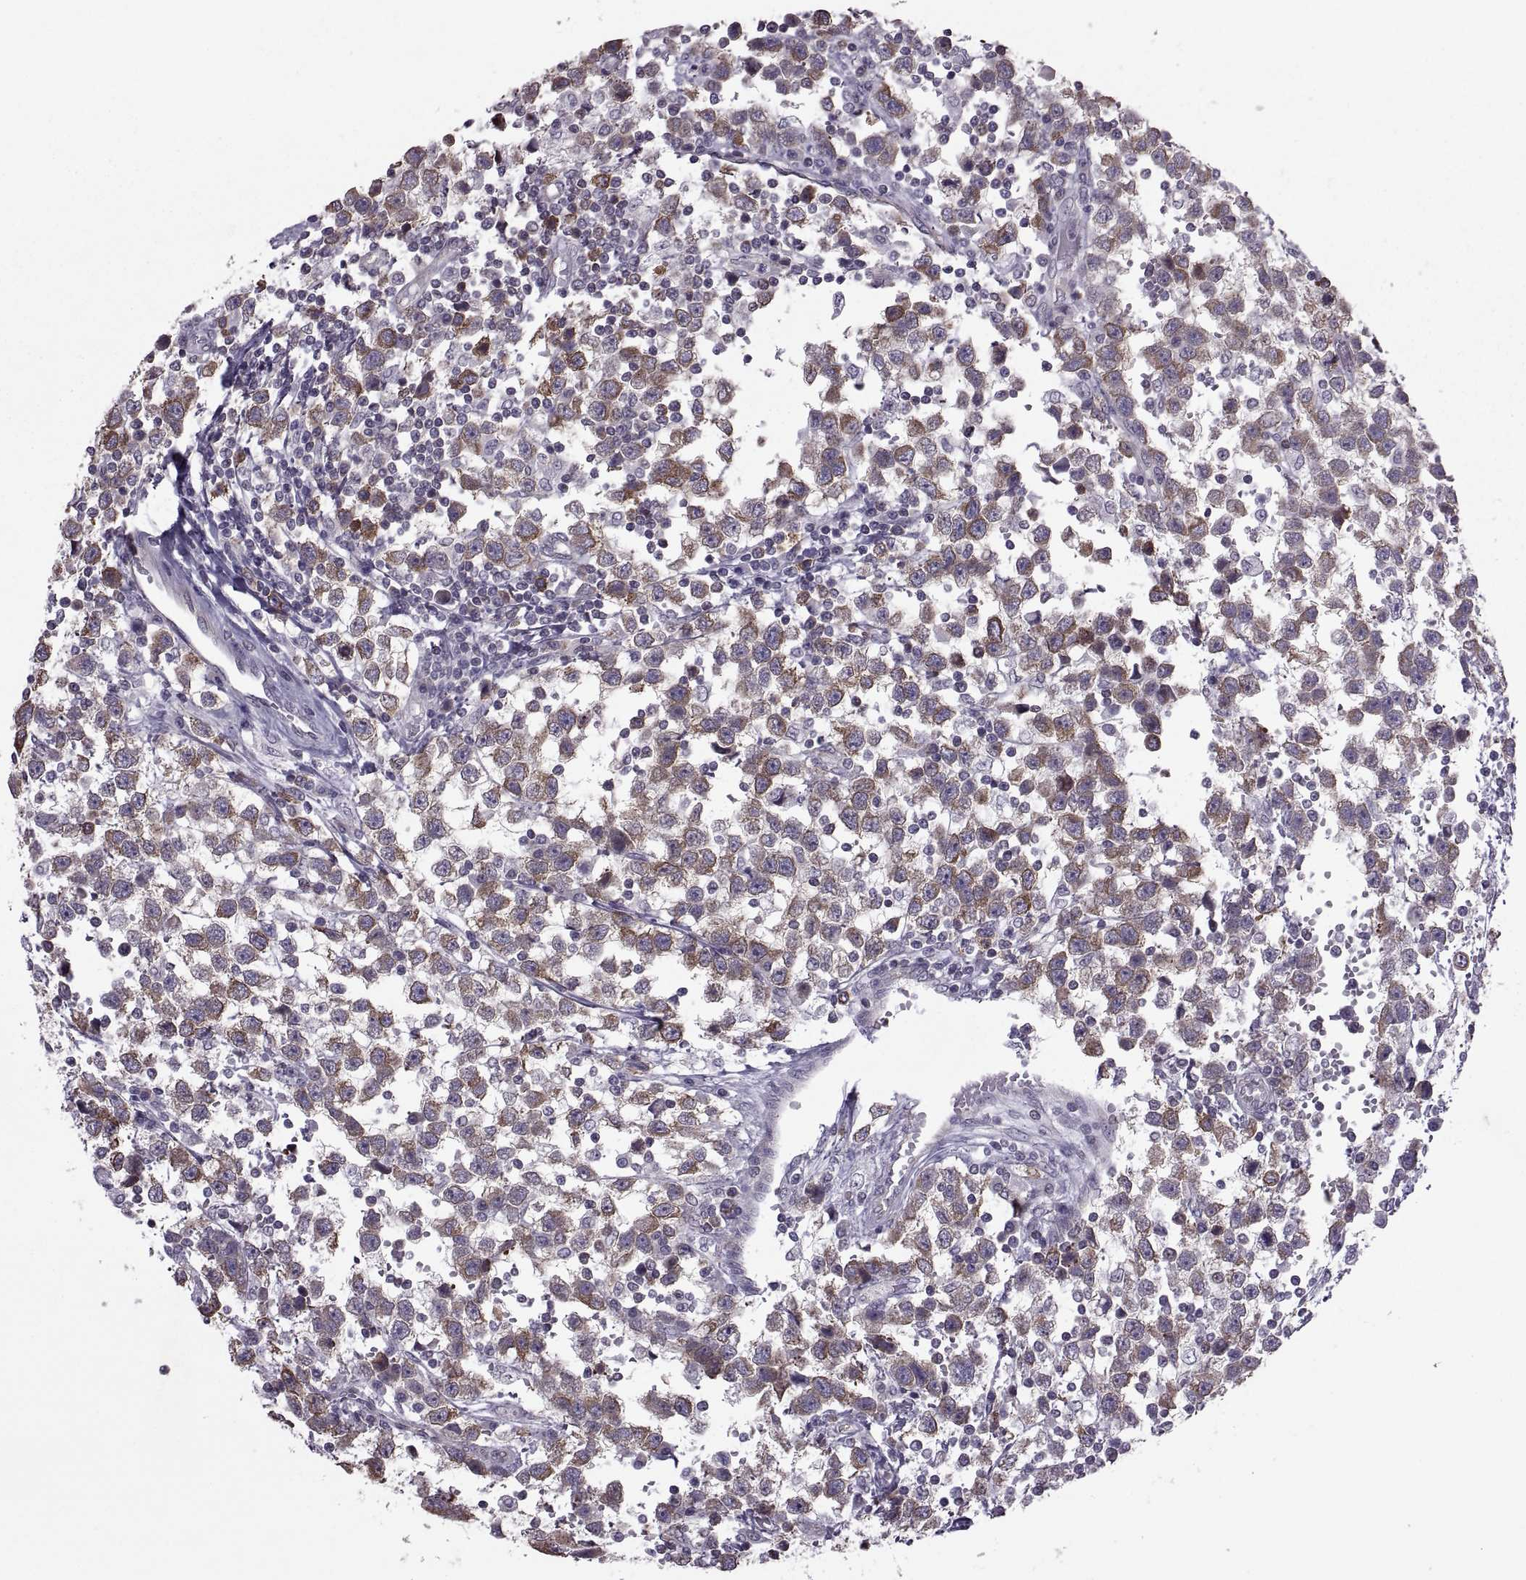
{"staining": {"intensity": "strong", "quantity": ">75%", "location": "cytoplasmic/membranous"}, "tissue": "testis cancer", "cell_type": "Tumor cells", "image_type": "cancer", "snomed": [{"axis": "morphology", "description": "Seminoma, NOS"}, {"axis": "topography", "description": "Testis"}], "caption": "Protein expression analysis of testis cancer reveals strong cytoplasmic/membranous positivity in about >75% of tumor cells.", "gene": "PABPC1", "patient": {"sex": "male", "age": 34}}